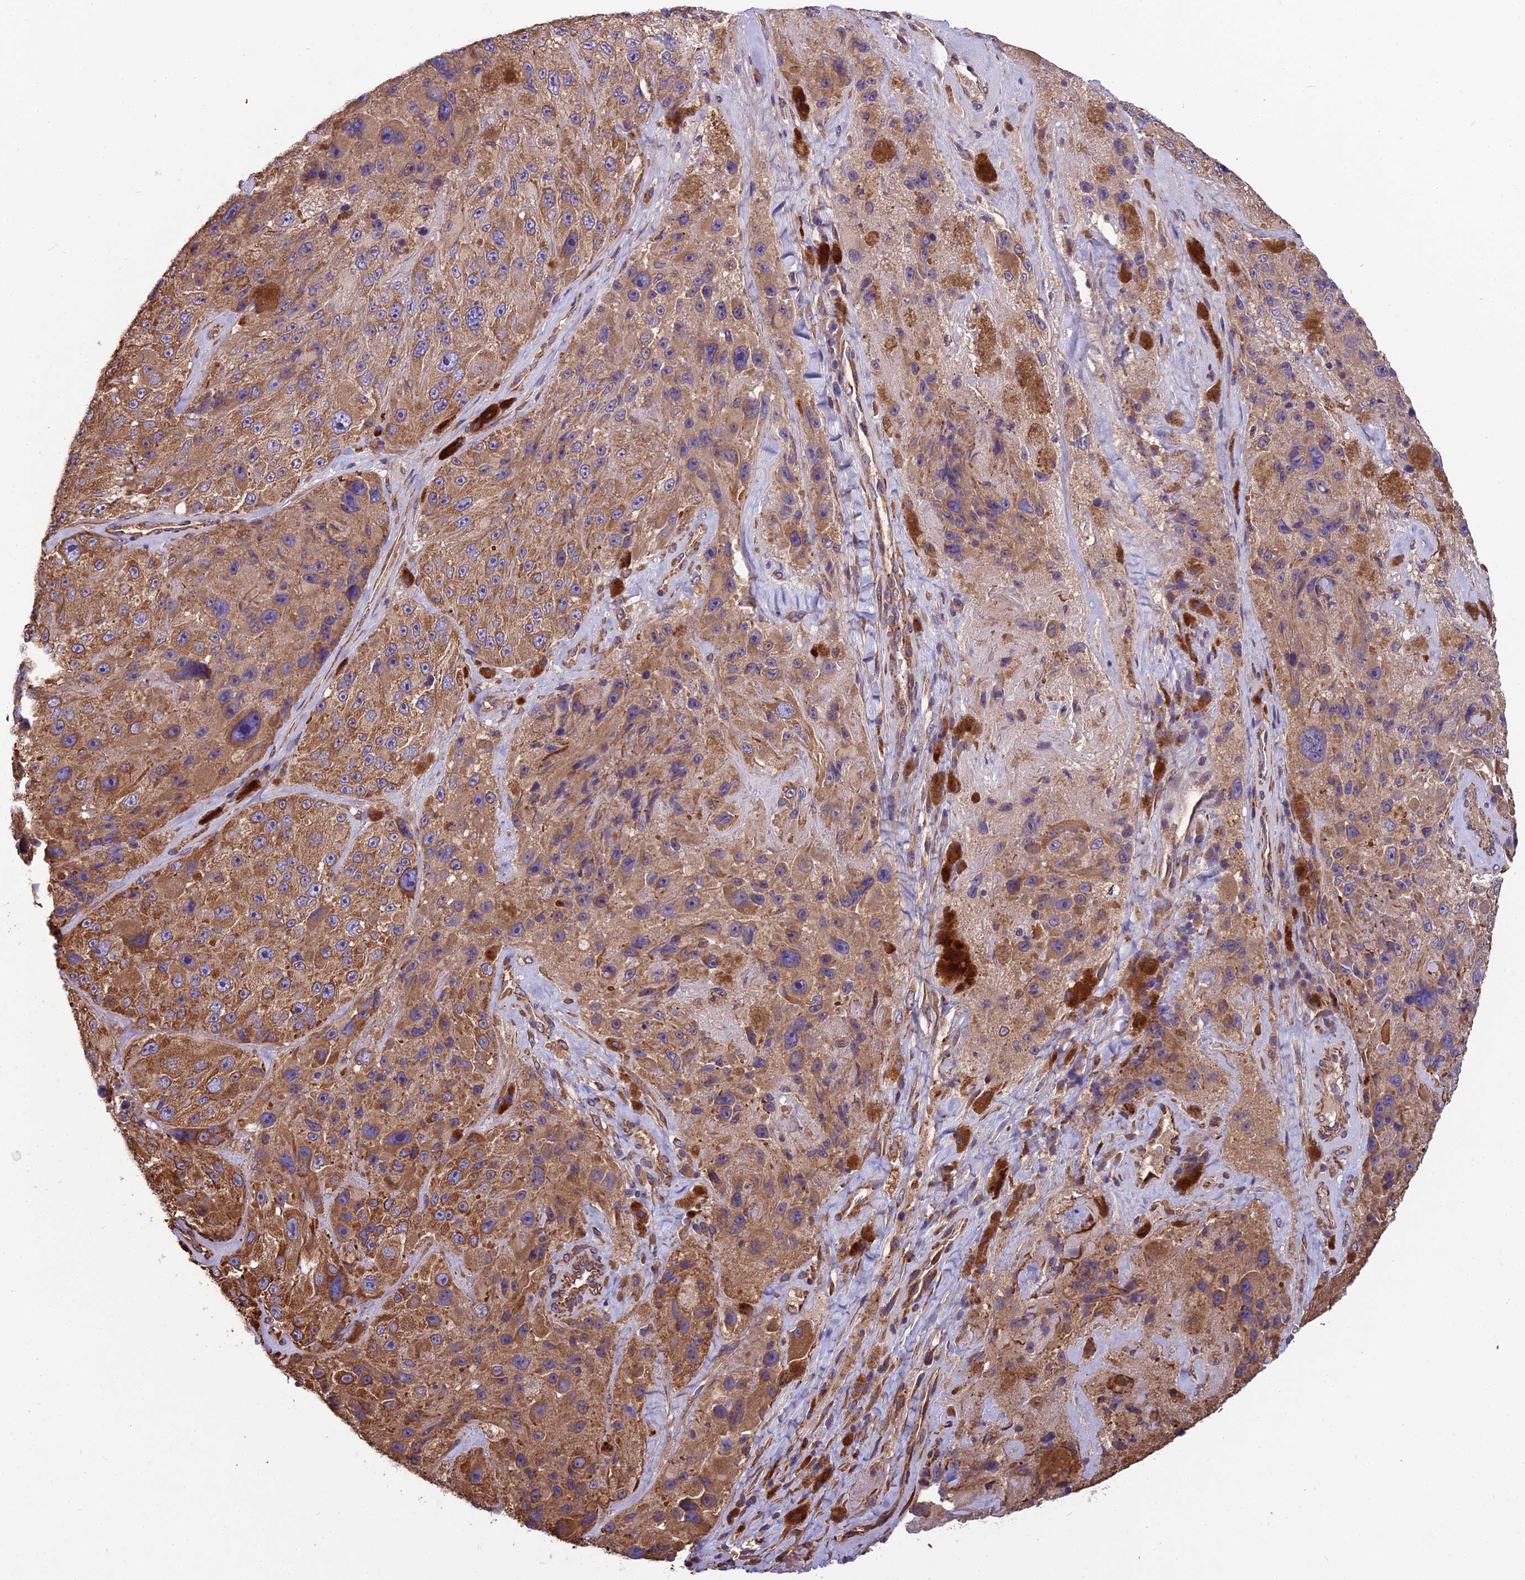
{"staining": {"intensity": "moderate", "quantity": "25%-75%", "location": "cytoplasmic/membranous"}, "tissue": "melanoma", "cell_type": "Tumor cells", "image_type": "cancer", "snomed": [{"axis": "morphology", "description": "Malignant melanoma, Metastatic site"}, {"axis": "topography", "description": "Lymph node"}], "caption": "A brown stain highlights moderate cytoplasmic/membranous expression of a protein in malignant melanoma (metastatic site) tumor cells. (IHC, brightfield microscopy, high magnification).", "gene": "SPDL1", "patient": {"sex": "male", "age": 62}}